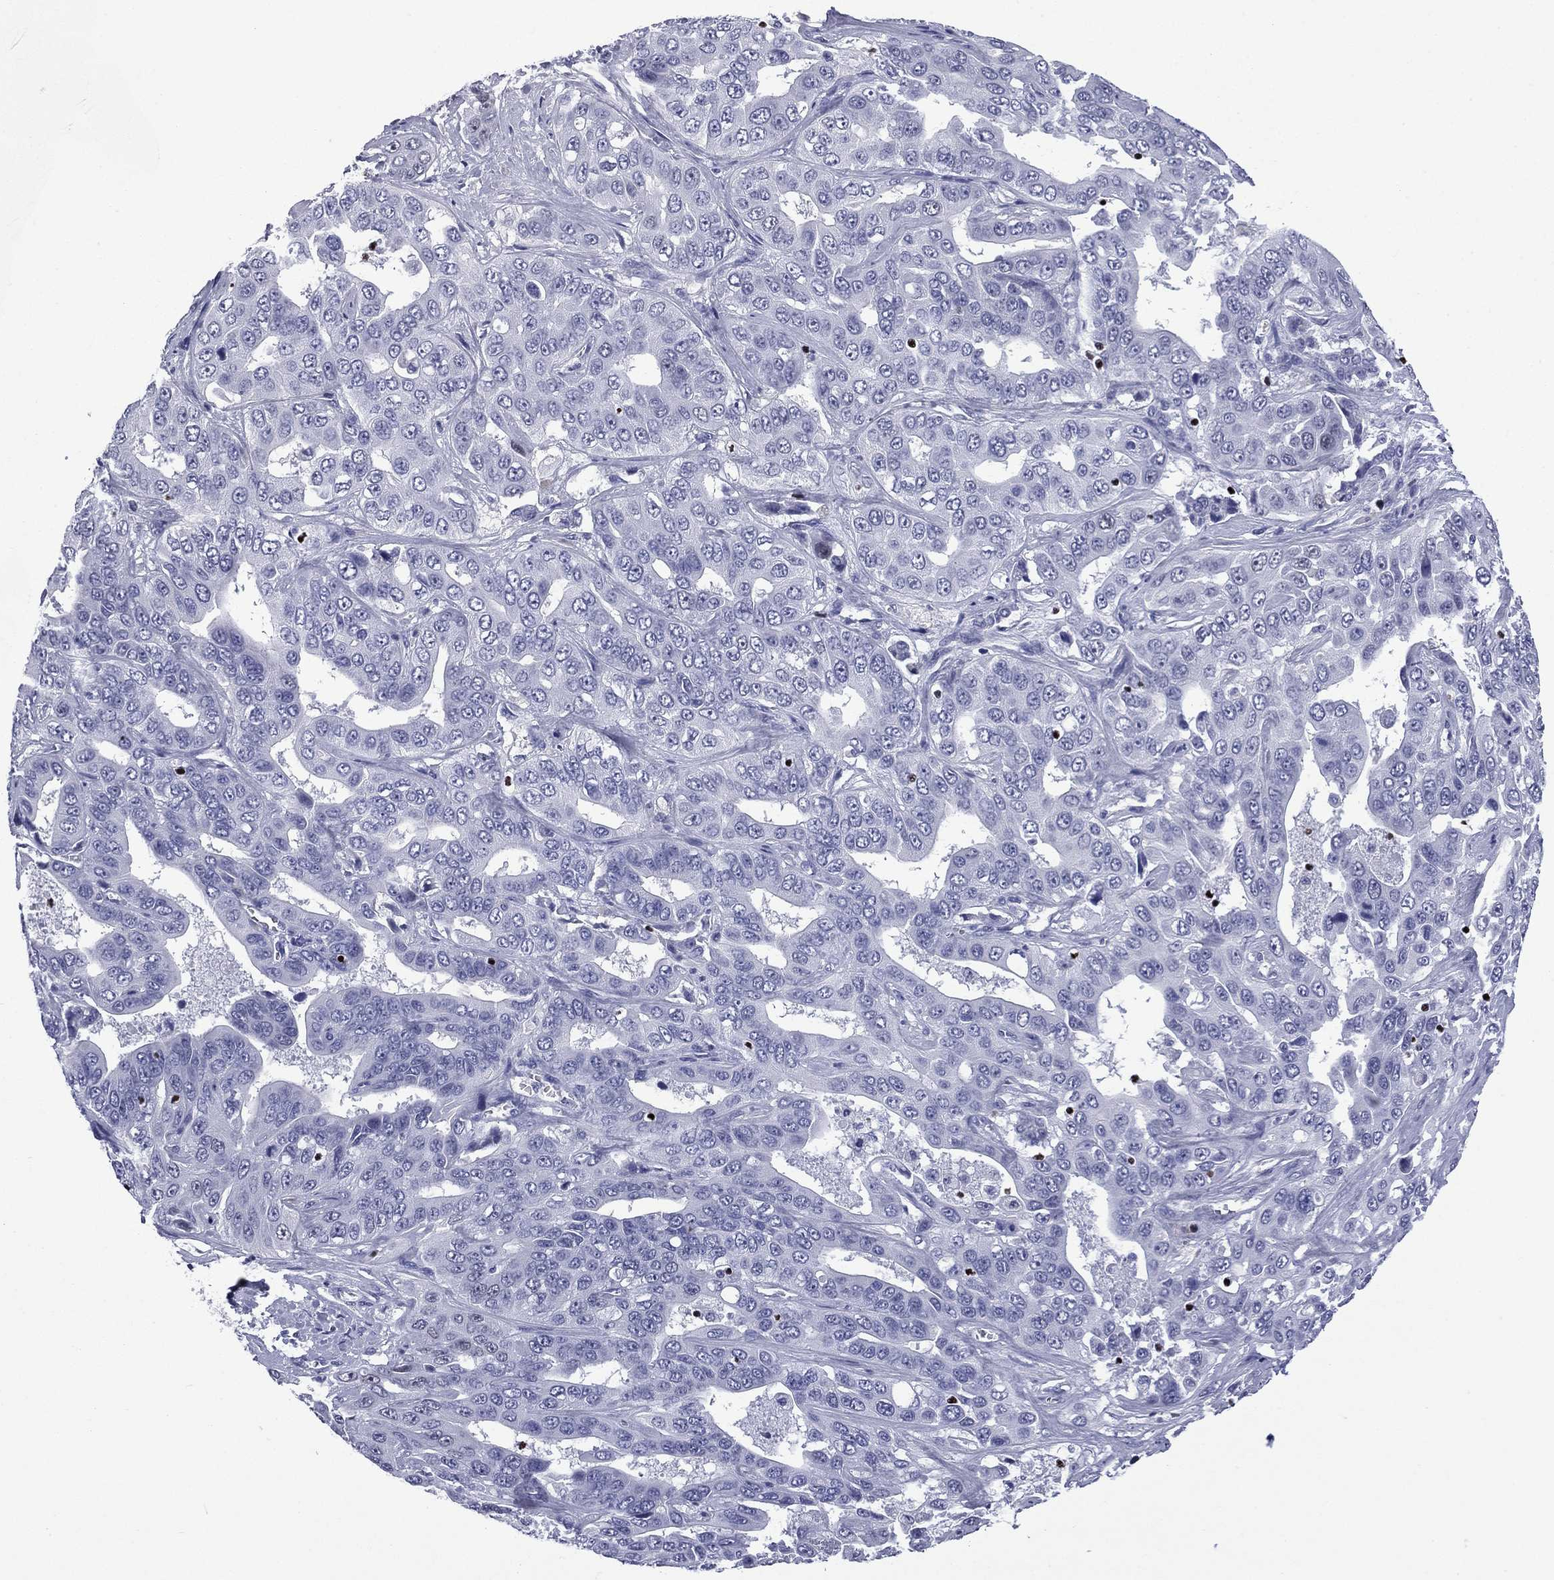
{"staining": {"intensity": "negative", "quantity": "none", "location": "none"}, "tissue": "liver cancer", "cell_type": "Tumor cells", "image_type": "cancer", "snomed": [{"axis": "morphology", "description": "Cholangiocarcinoma"}, {"axis": "topography", "description": "Liver"}], "caption": "This is an immunohistochemistry histopathology image of liver cancer. There is no staining in tumor cells.", "gene": "IKZF3", "patient": {"sex": "female", "age": 52}}